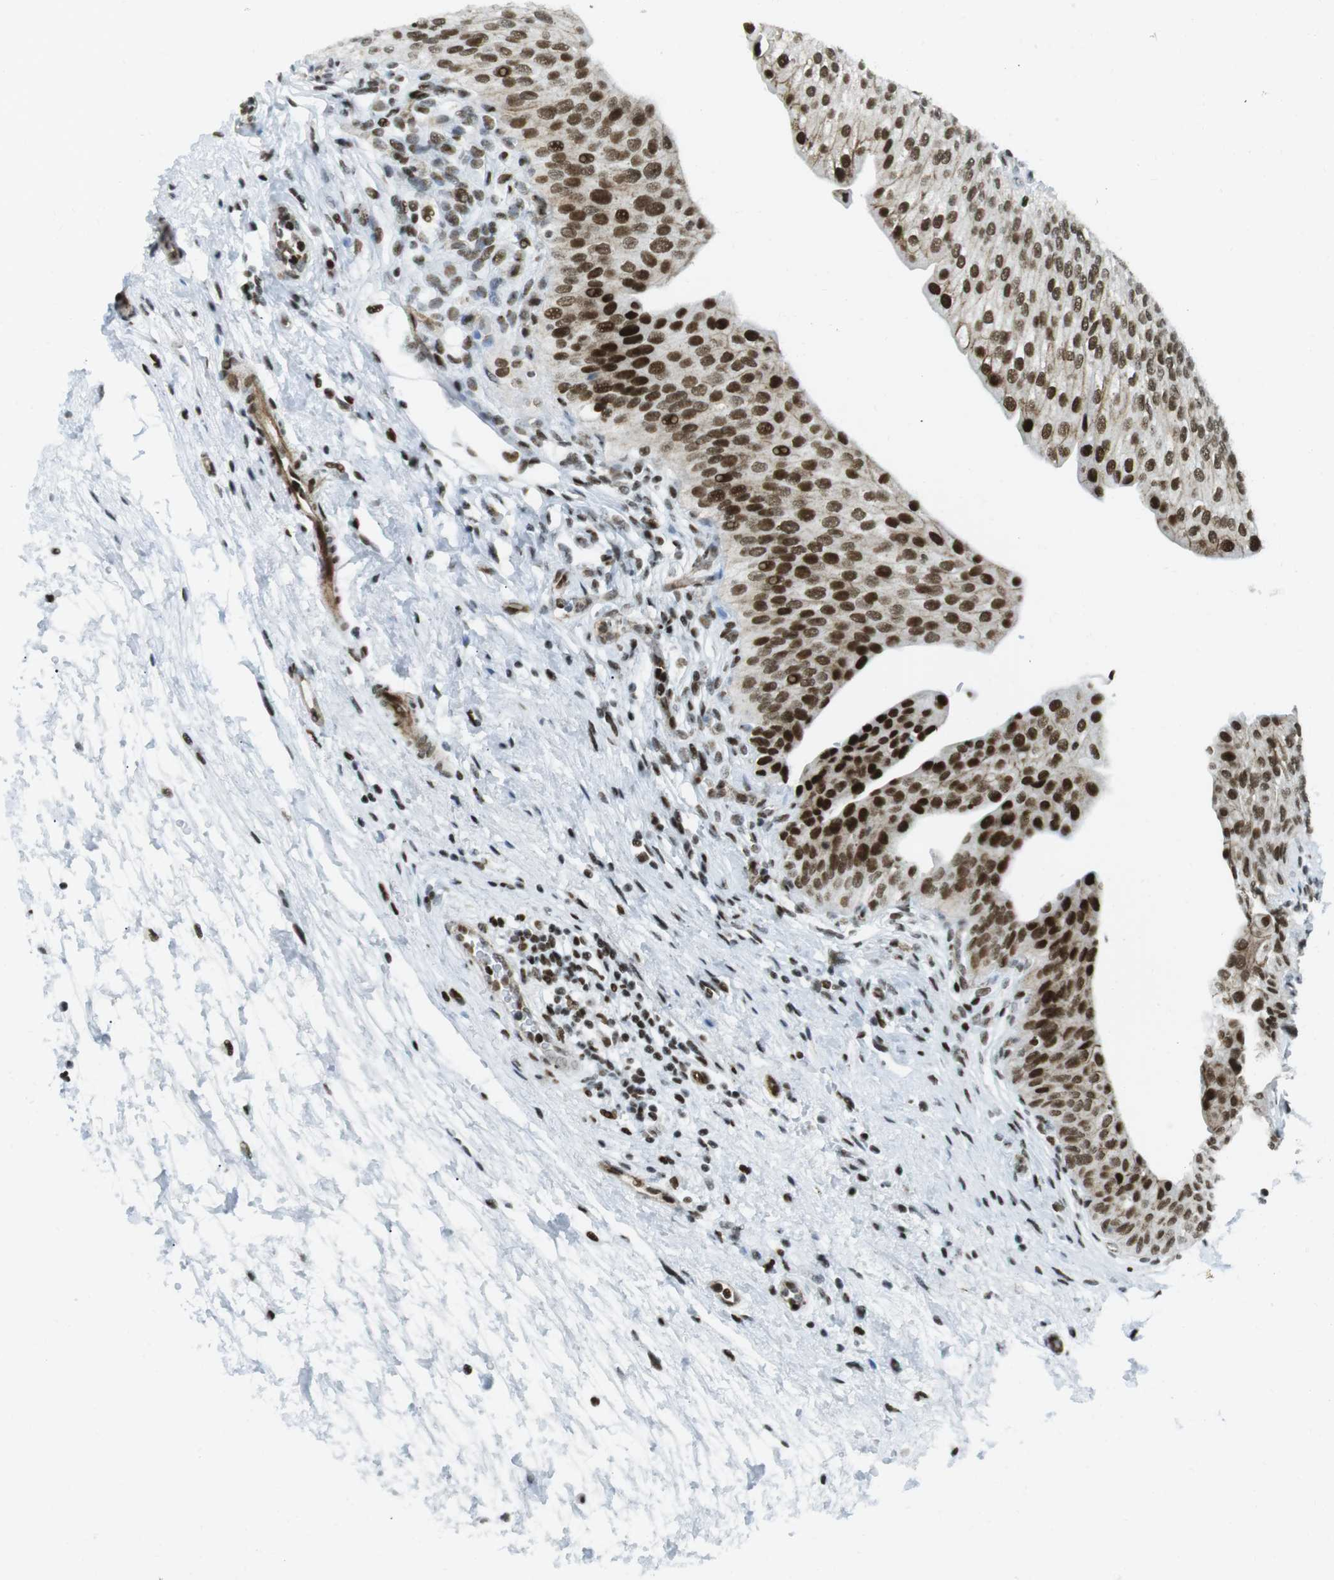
{"staining": {"intensity": "strong", "quantity": ">75%", "location": "nuclear"}, "tissue": "urinary bladder", "cell_type": "Urothelial cells", "image_type": "normal", "snomed": [{"axis": "morphology", "description": "Normal tissue, NOS"}, {"axis": "topography", "description": "Urinary bladder"}], "caption": "Urinary bladder stained with DAB (3,3'-diaminobenzidine) immunohistochemistry (IHC) displays high levels of strong nuclear positivity in about >75% of urothelial cells.", "gene": "ARID1A", "patient": {"sex": "male", "age": 46}}